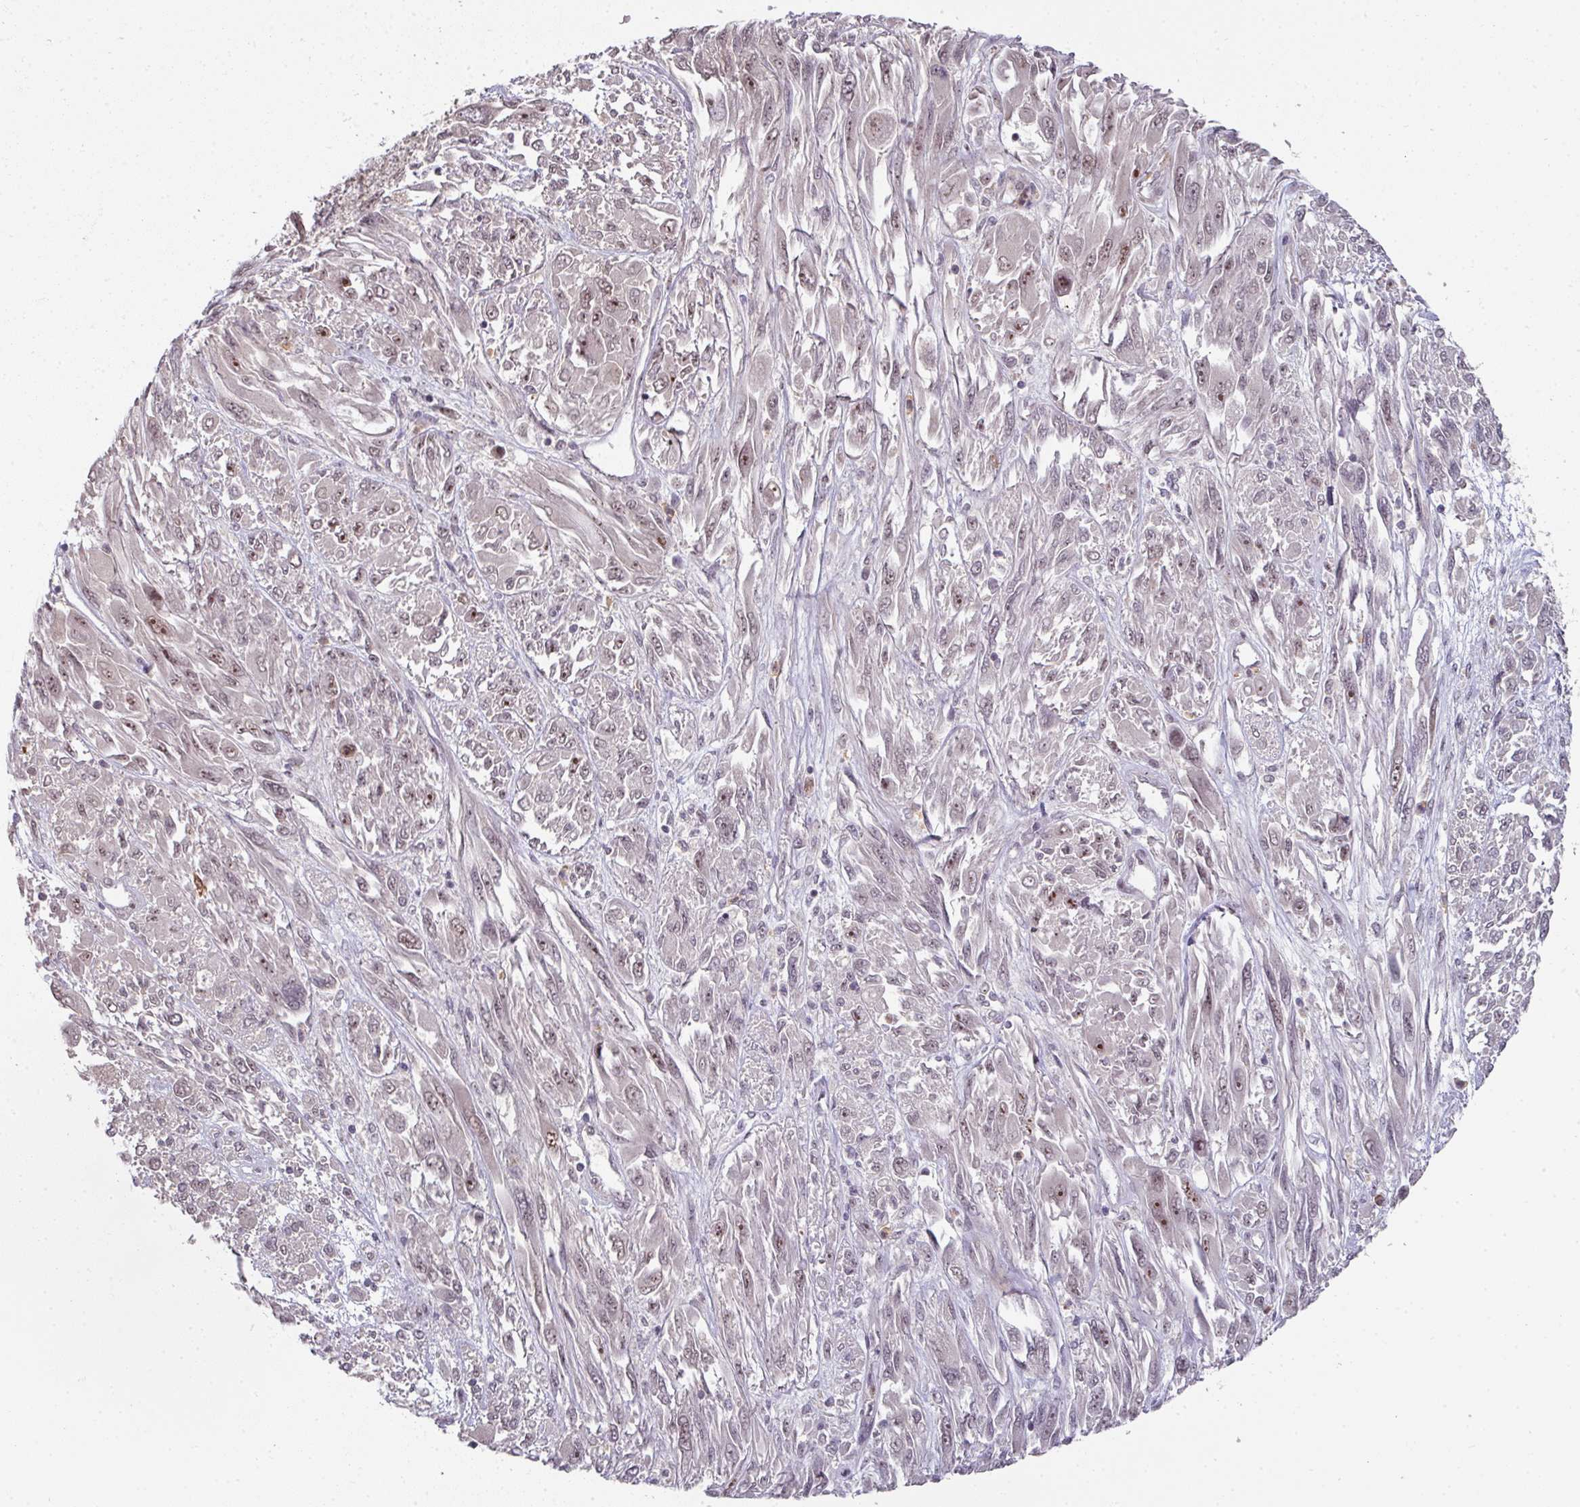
{"staining": {"intensity": "weak", "quantity": "25%-75%", "location": "nuclear"}, "tissue": "melanoma", "cell_type": "Tumor cells", "image_type": "cancer", "snomed": [{"axis": "morphology", "description": "Malignant melanoma, NOS"}, {"axis": "topography", "description": "Skin"}], "caption": "Immunohistochemistry (IHC) image of neoplastic tissue: human malignant melanoma stained using immunohistochemistry shows low levels of weak protein expression localized specifically in the nuclear of tumor cells, appearing as a nuclear brown color.", "gene": "GTF2H3", "patient": {"sex": "female", "age": 91}}